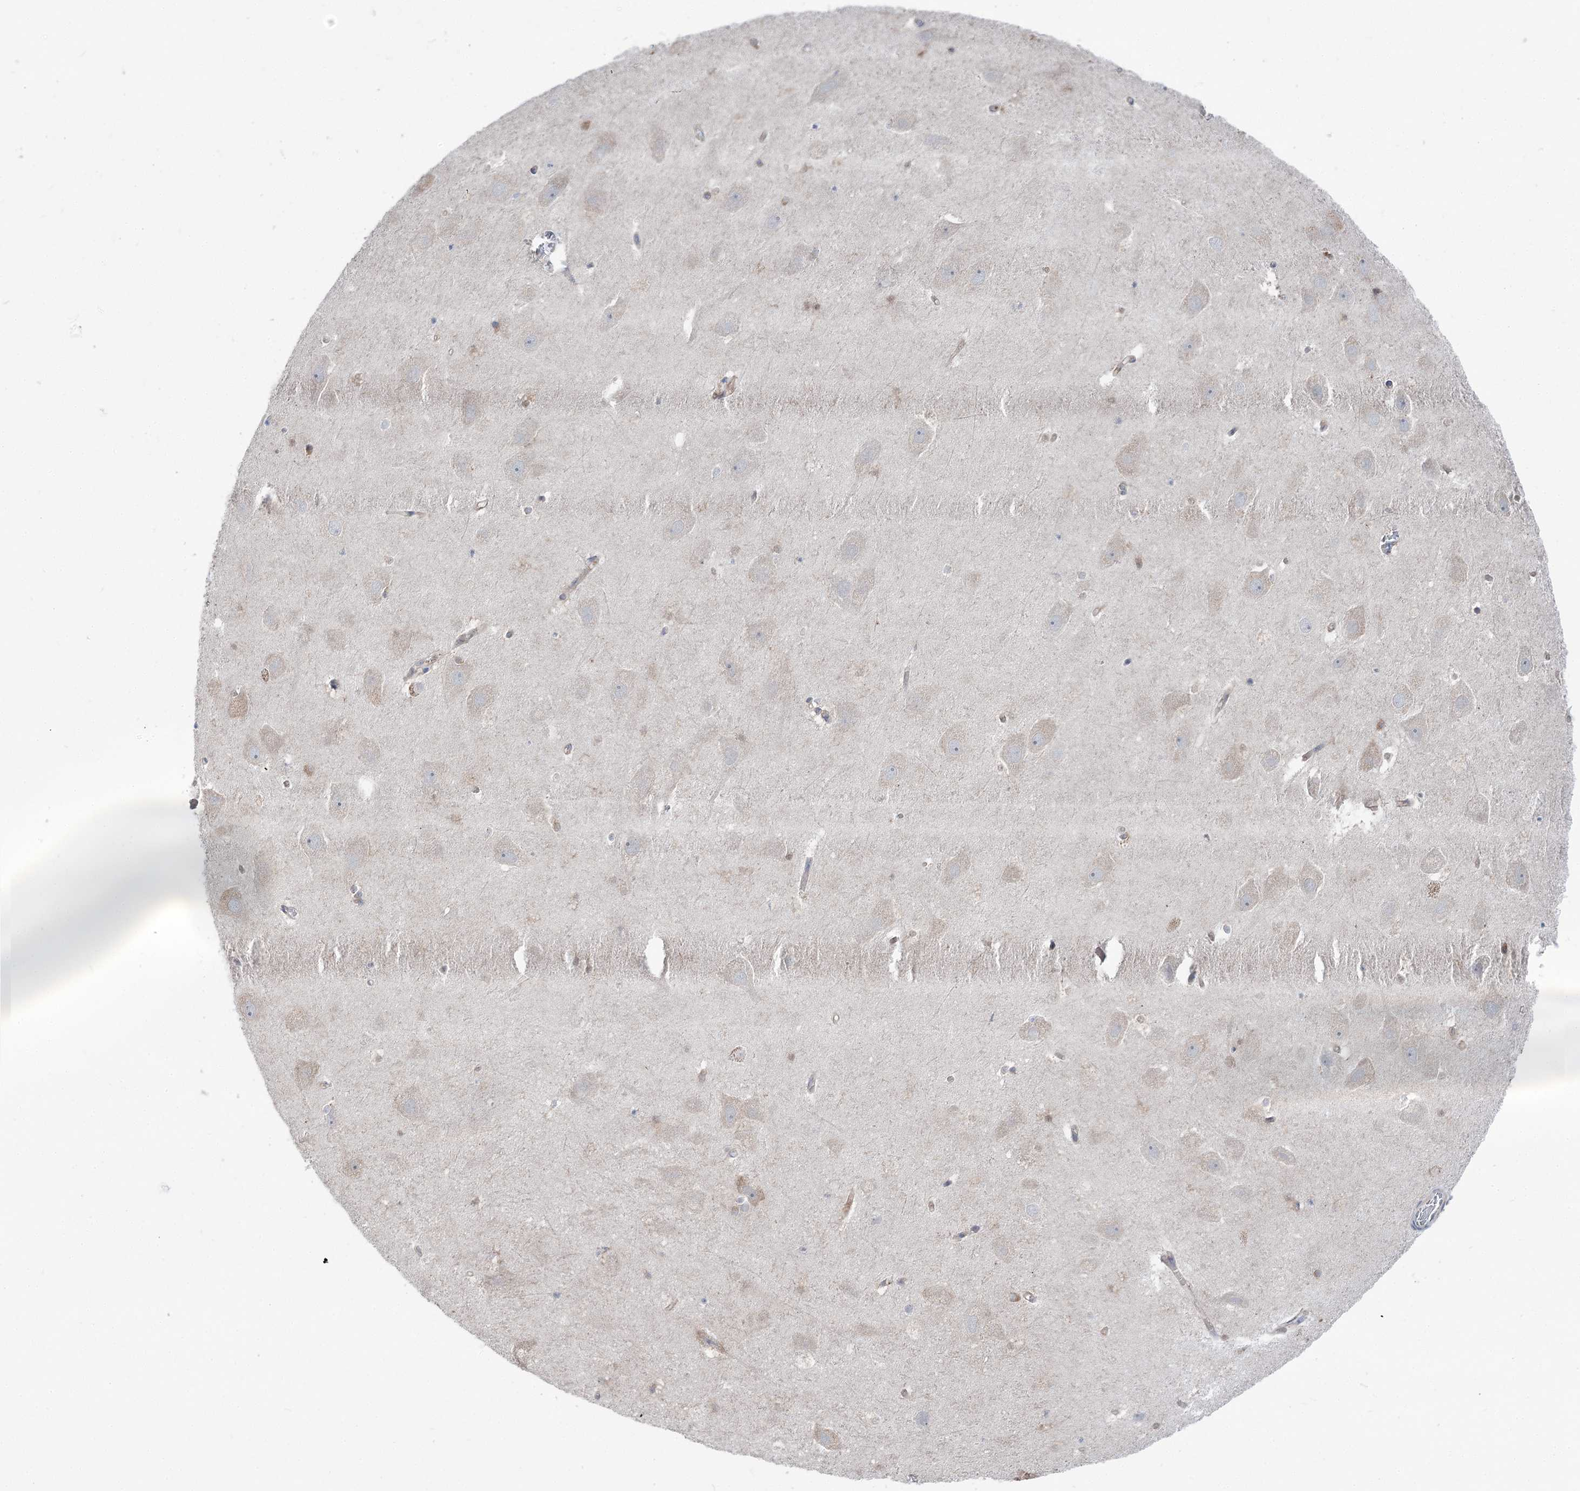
{"staining": {"intensity": "negative", "quantity": "none", "location": "none"}, "tissue": "hippocampus", "cell_type": "Glial cells", "image_type": "normal", "snomed": [{"axis": "morphology", "description": "Normal tissue, NOS"}, {"axis": "topography", "description": "Hippocampus"}], "caption": "Glial cells show no significant protein staining in benign hippocampus.", "gene": "SCN11A", "patient": {"sex": "female", "age": 52}}